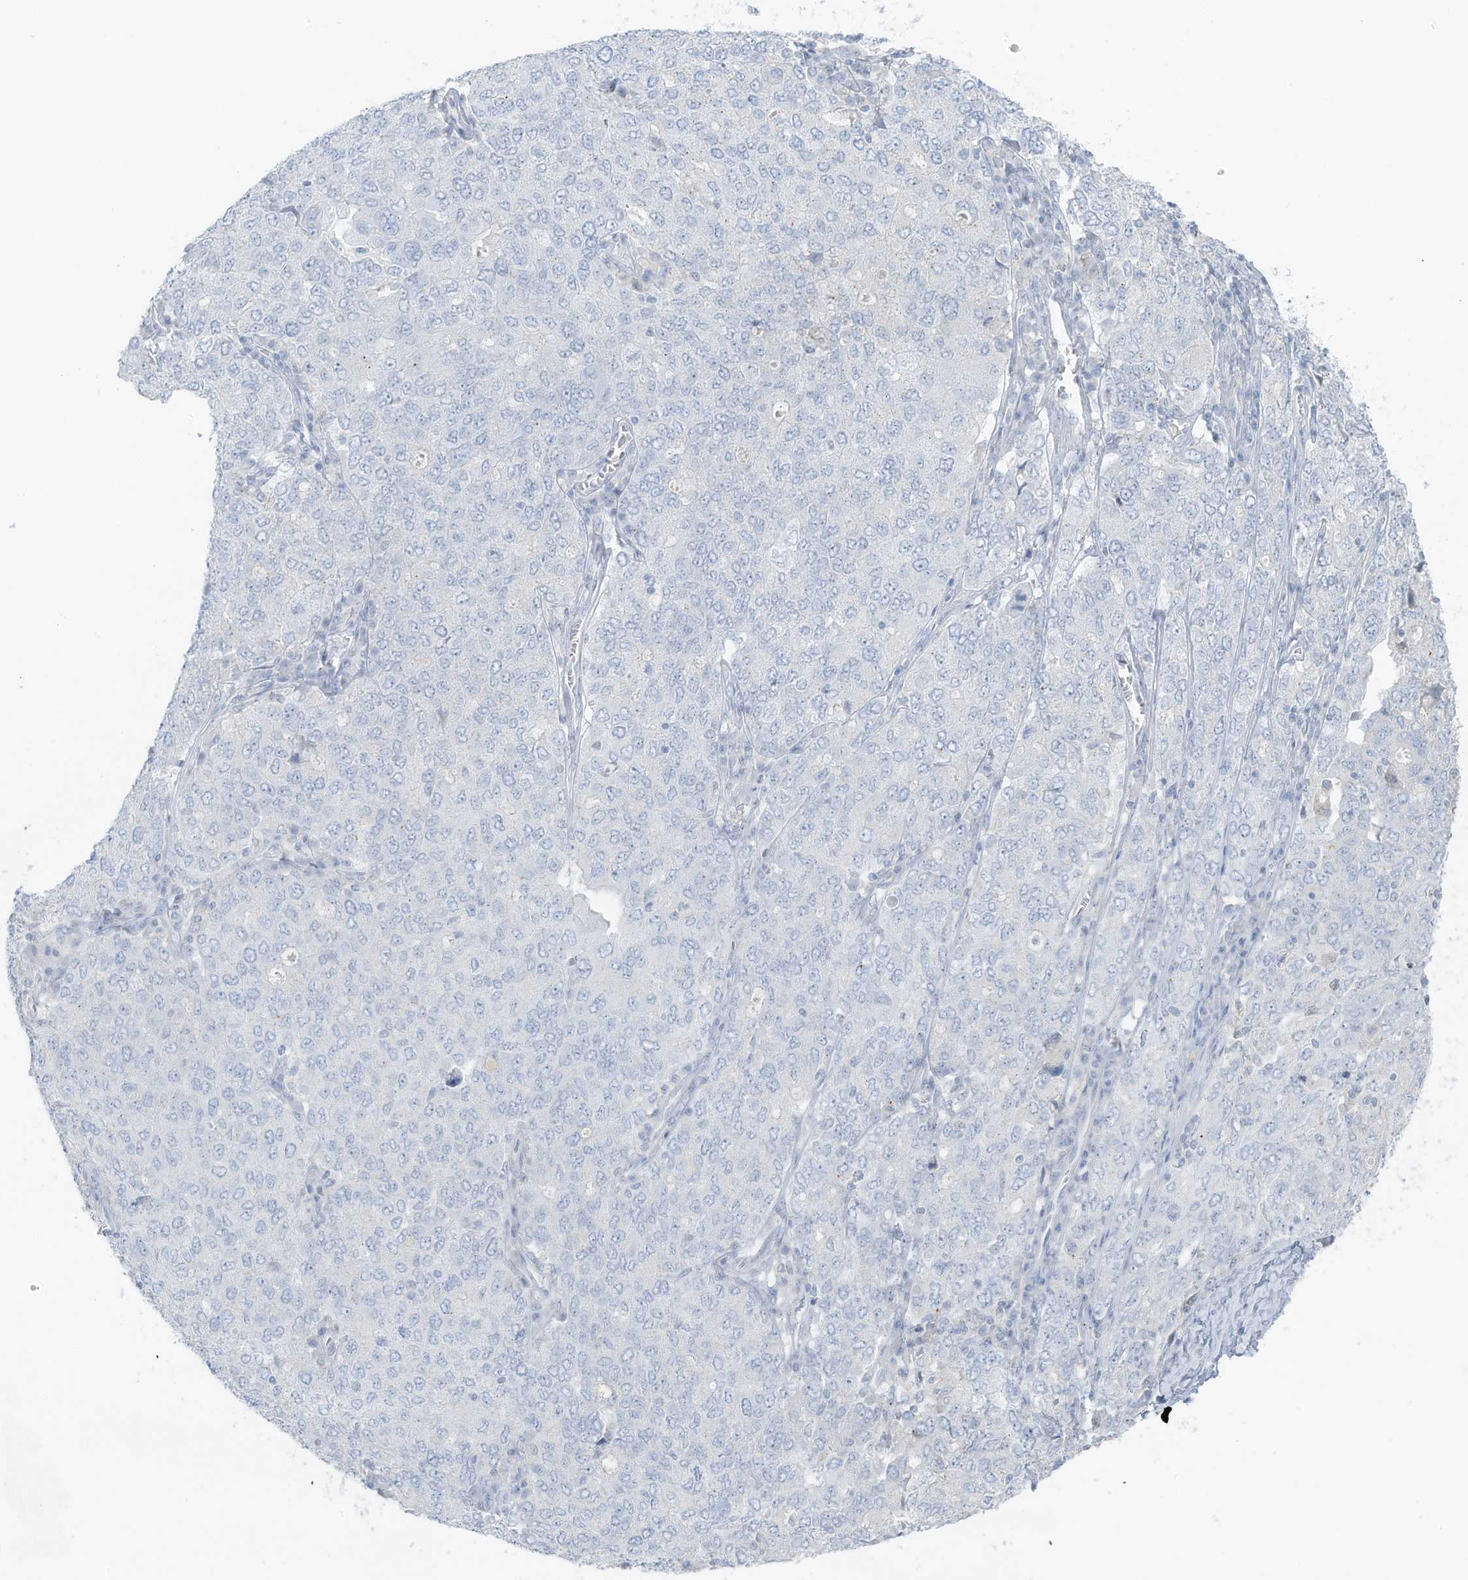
{"staining": {"intensity": "negative", "quantity": "none", "location": "none"}, "tissue": "ovarian cancer", "cell_type": "Tumor cells", "image_type": "cancer", "snomed": [{"axis": "morphology", "description": "Carcinoma, endometroid"}, {"axis": "topography", "description": "Ovary"}], "caption": "Immunohistochemistry histopathology image of neoplastic tissue: human ovarian cancer stained with DAB (3,3'-diaminobenzidine) displays no significant protein staining in tumor cells.", "gene": "SLC25A43", "patient": {"sex": "female", "age": 62}}